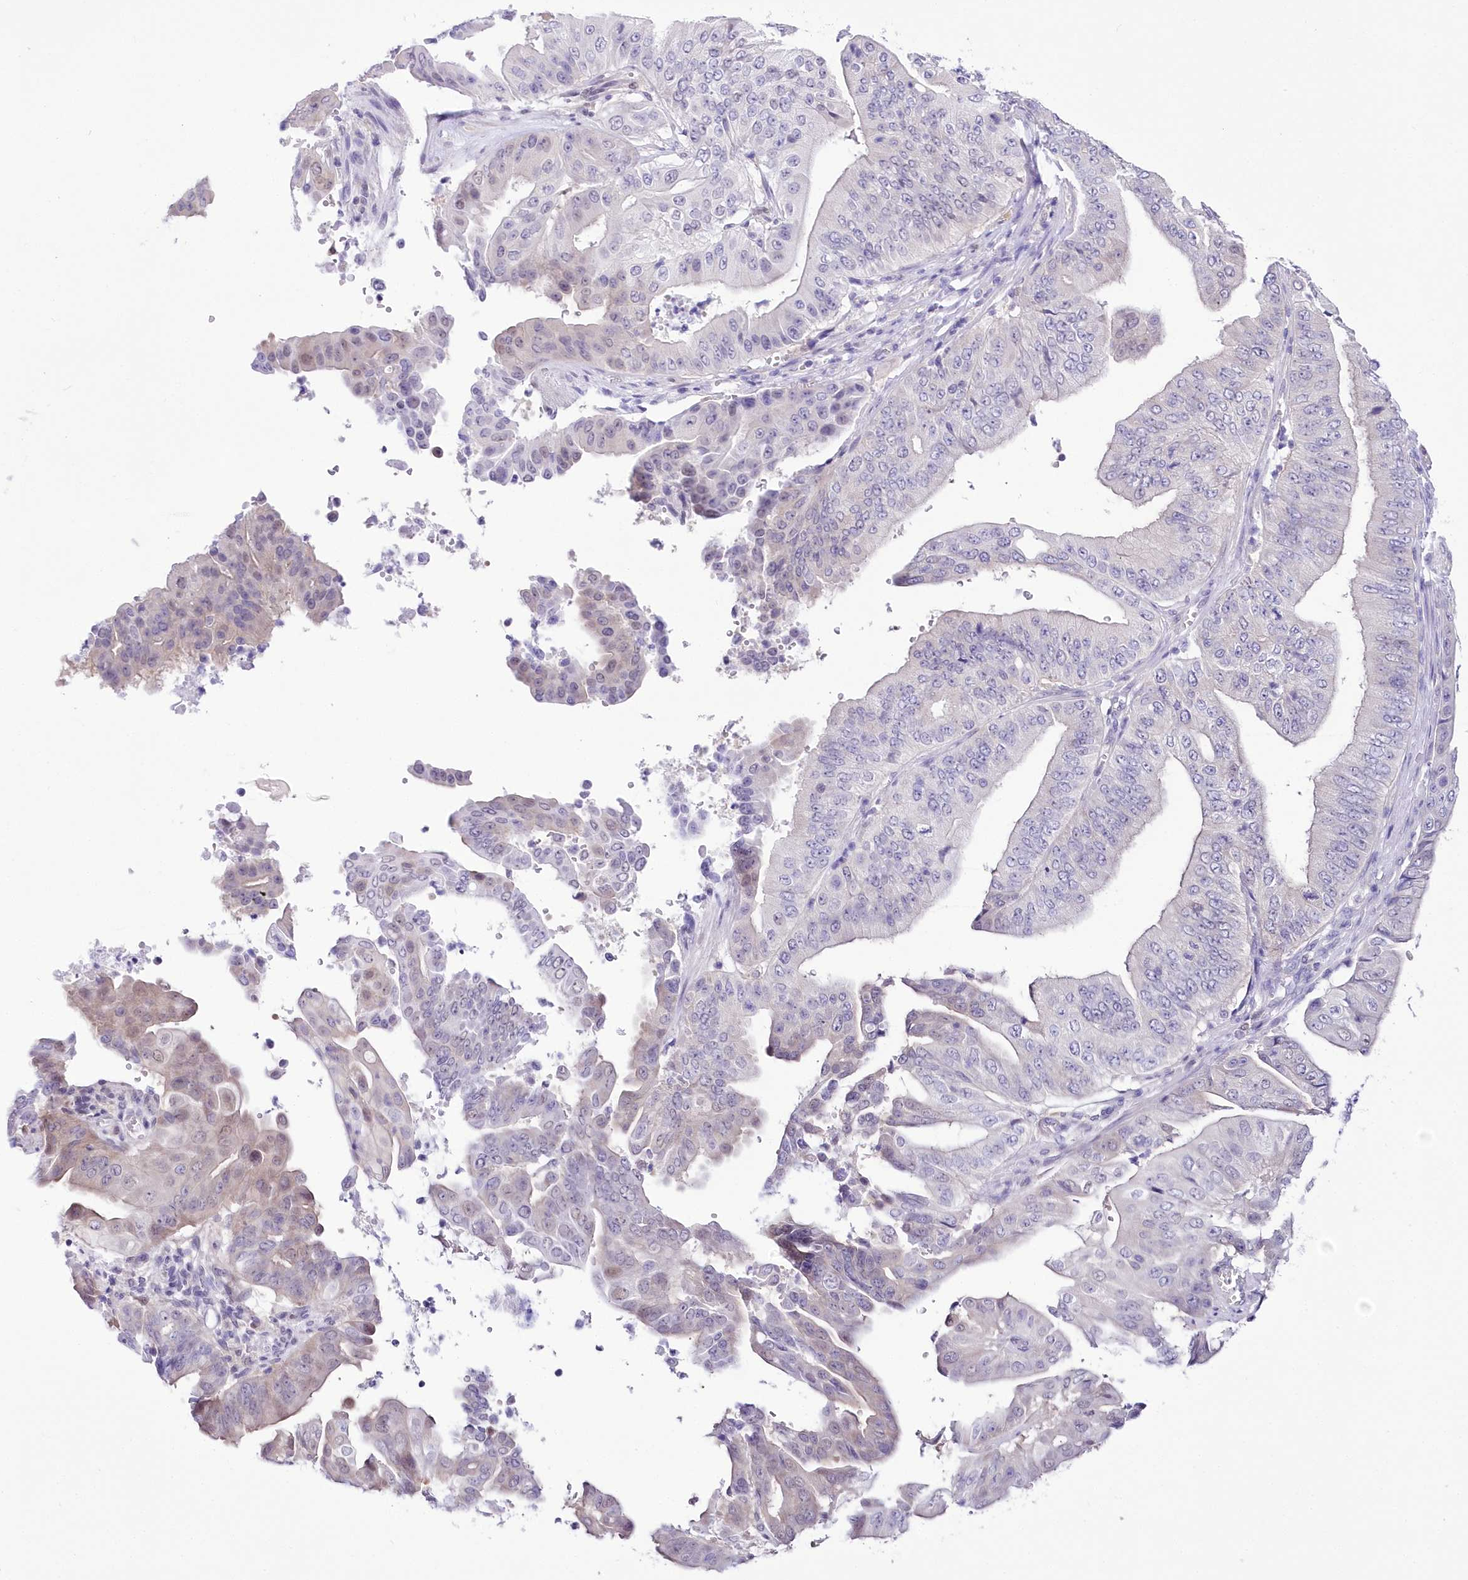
{"staining": {"intensity": "negative", "quantity": "none", "location": "none"}, "tissue": "pancreatic cancer", "cell_type": "Tumor cells", "image_type": "cancer", "snomed": [{"axis": "morphology", "description": "Adenocarcinoma, NOS"}, {"axis": "topography", "description": "Pancreas"}], "caption": "Photomicrograph shows no protein expression in tumor cells of adenocarcinoma (pancreatic) tissue.", "gene": "UBA6", "patient": {"sex": "female", "age": 77}}